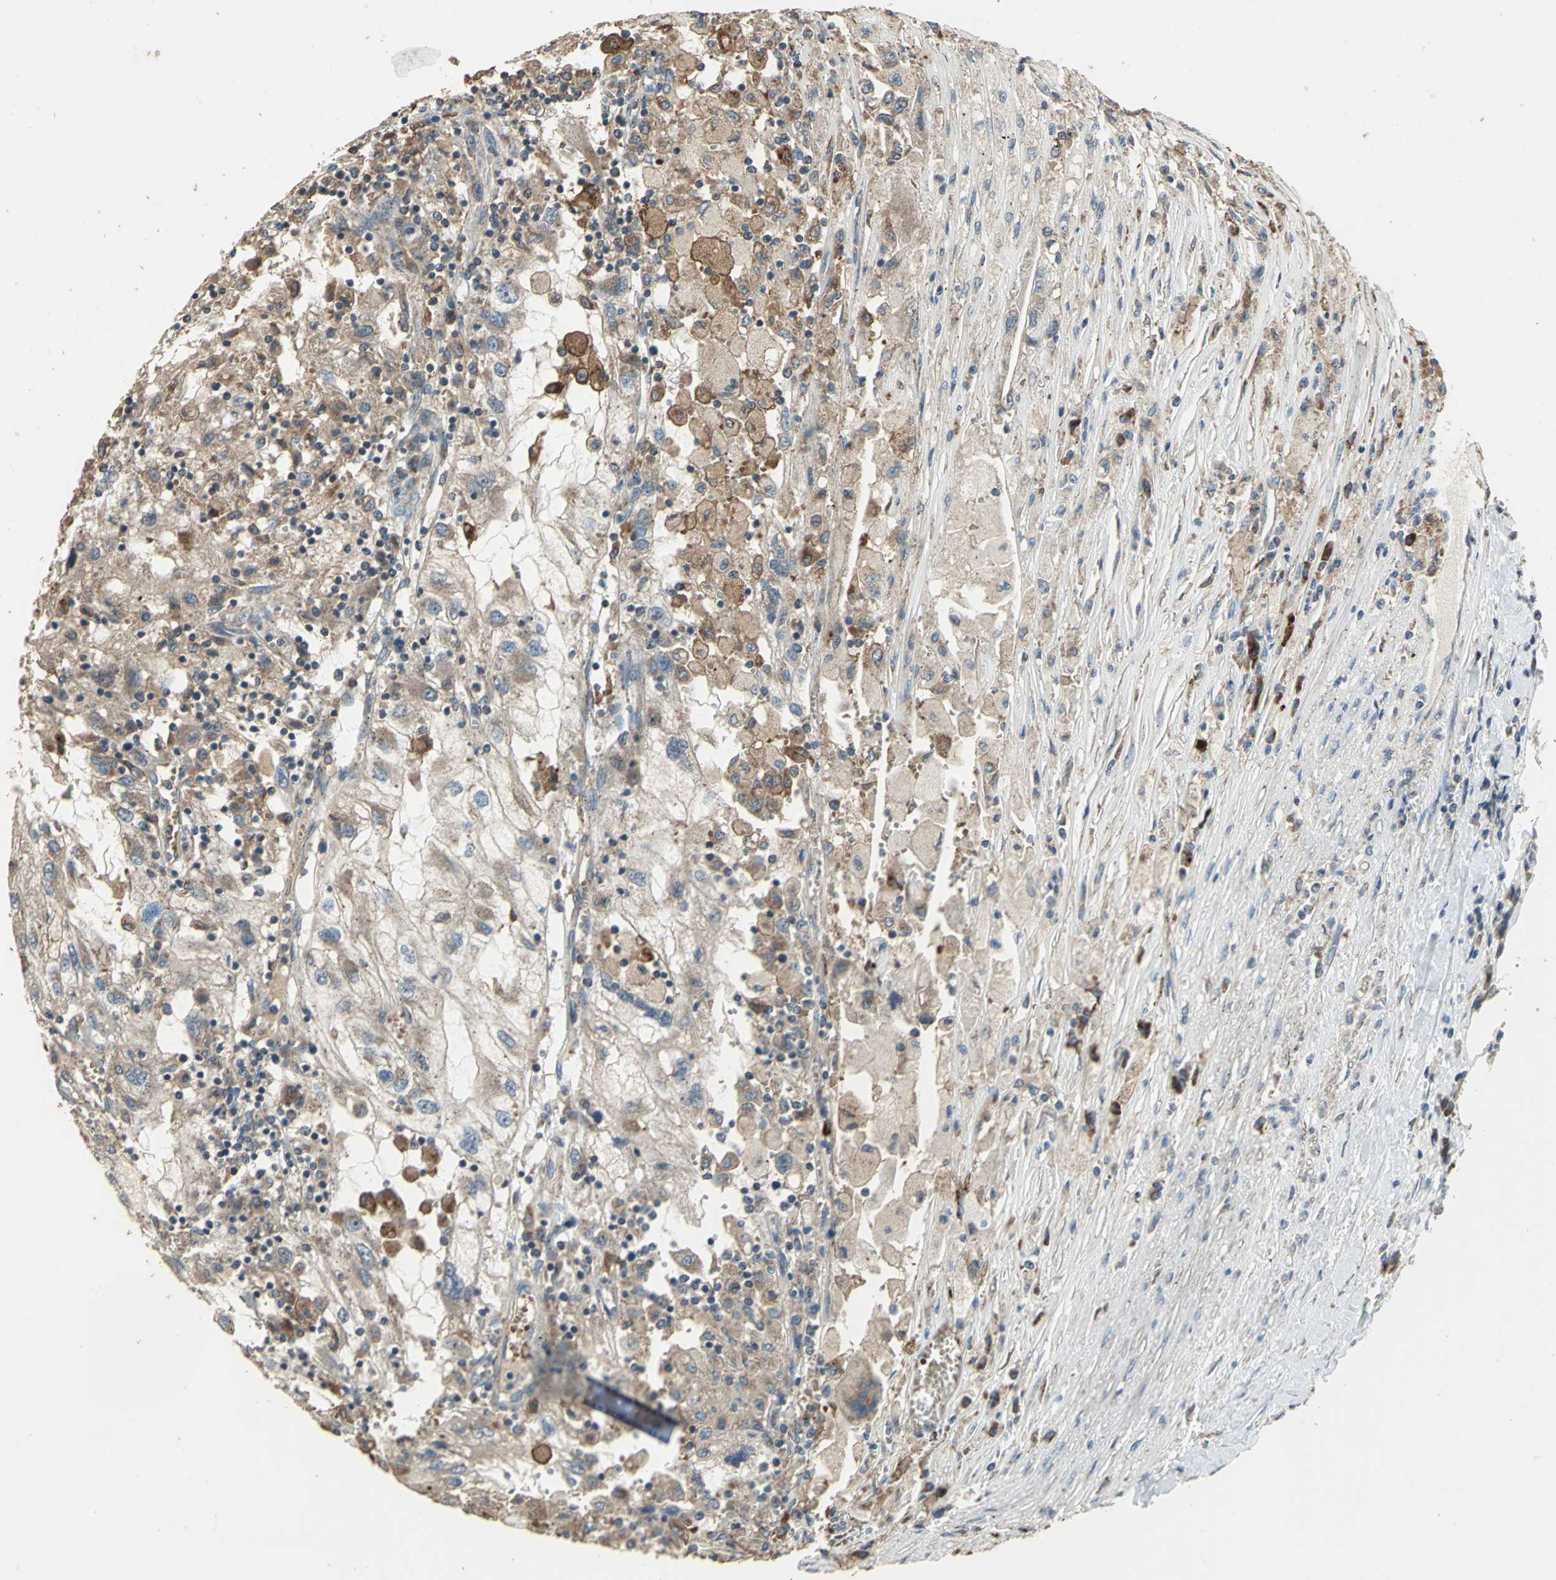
{"staining": {"intensity": "moderate", "quantity": ">75%", "location": "cytoplasmic/membranous"}, "tissue": "renal cancer", "cell_type": "Tumor cells", "image_type": "cancer", "snomed": [{"axis": "morphology", "description": "Normal tissue, NOS"}, {"axis": "morphology", "description": "Adenocarcinoma, NOS"}, {"axis": "topography", "description": "Kidney"}], "caption": "Immunohistochemical staining of adenocarcinoma (renal) displays medium levels of moderate cytoplasmic/membranous expression in about >75% of tumor cells. Nuclei are stained in blue.", "gene": "POLRMT", "patient": {"sex": "male", "age": 71}}